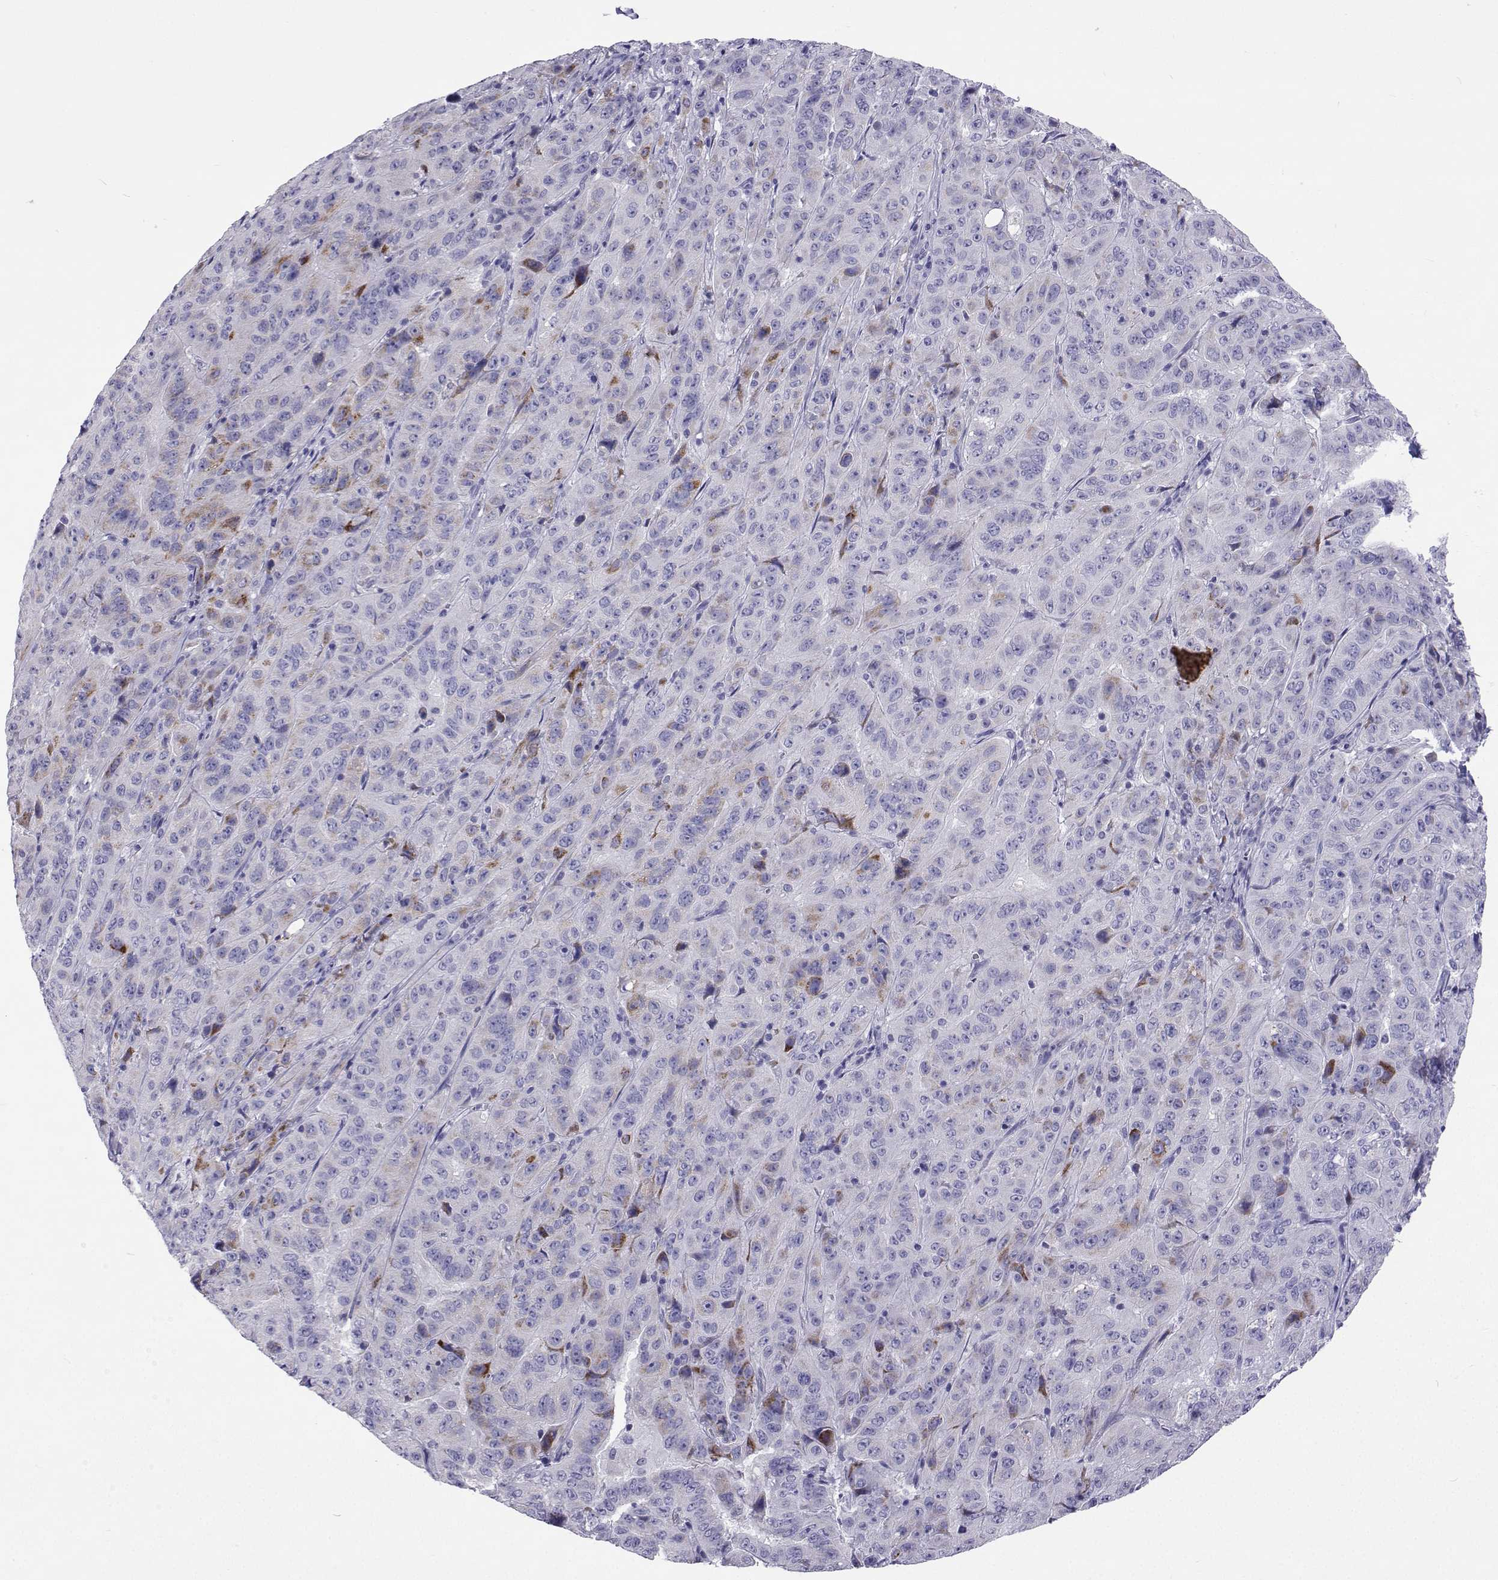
{"staining": {"intensity": "negative", "quantity": "none", "location": "none"}, "tissue": "pancreatic cancer", "cell_type": "Tumor cells", "image_type": "cancer", "snomed": [{"axis": "morphology", "description": "Adenocarcinoma, NOS"}, {"axis": "topography", "description": "Pancreas"}], "caption": "IHC photomicrograph of neoplastic tissue: human adenocarcinoma (pancreatic) stained with DAB displays no significant protein expression in tumor cells.", "gene": "UMODL1", "patient": {"sex": "male", "age": 63}}